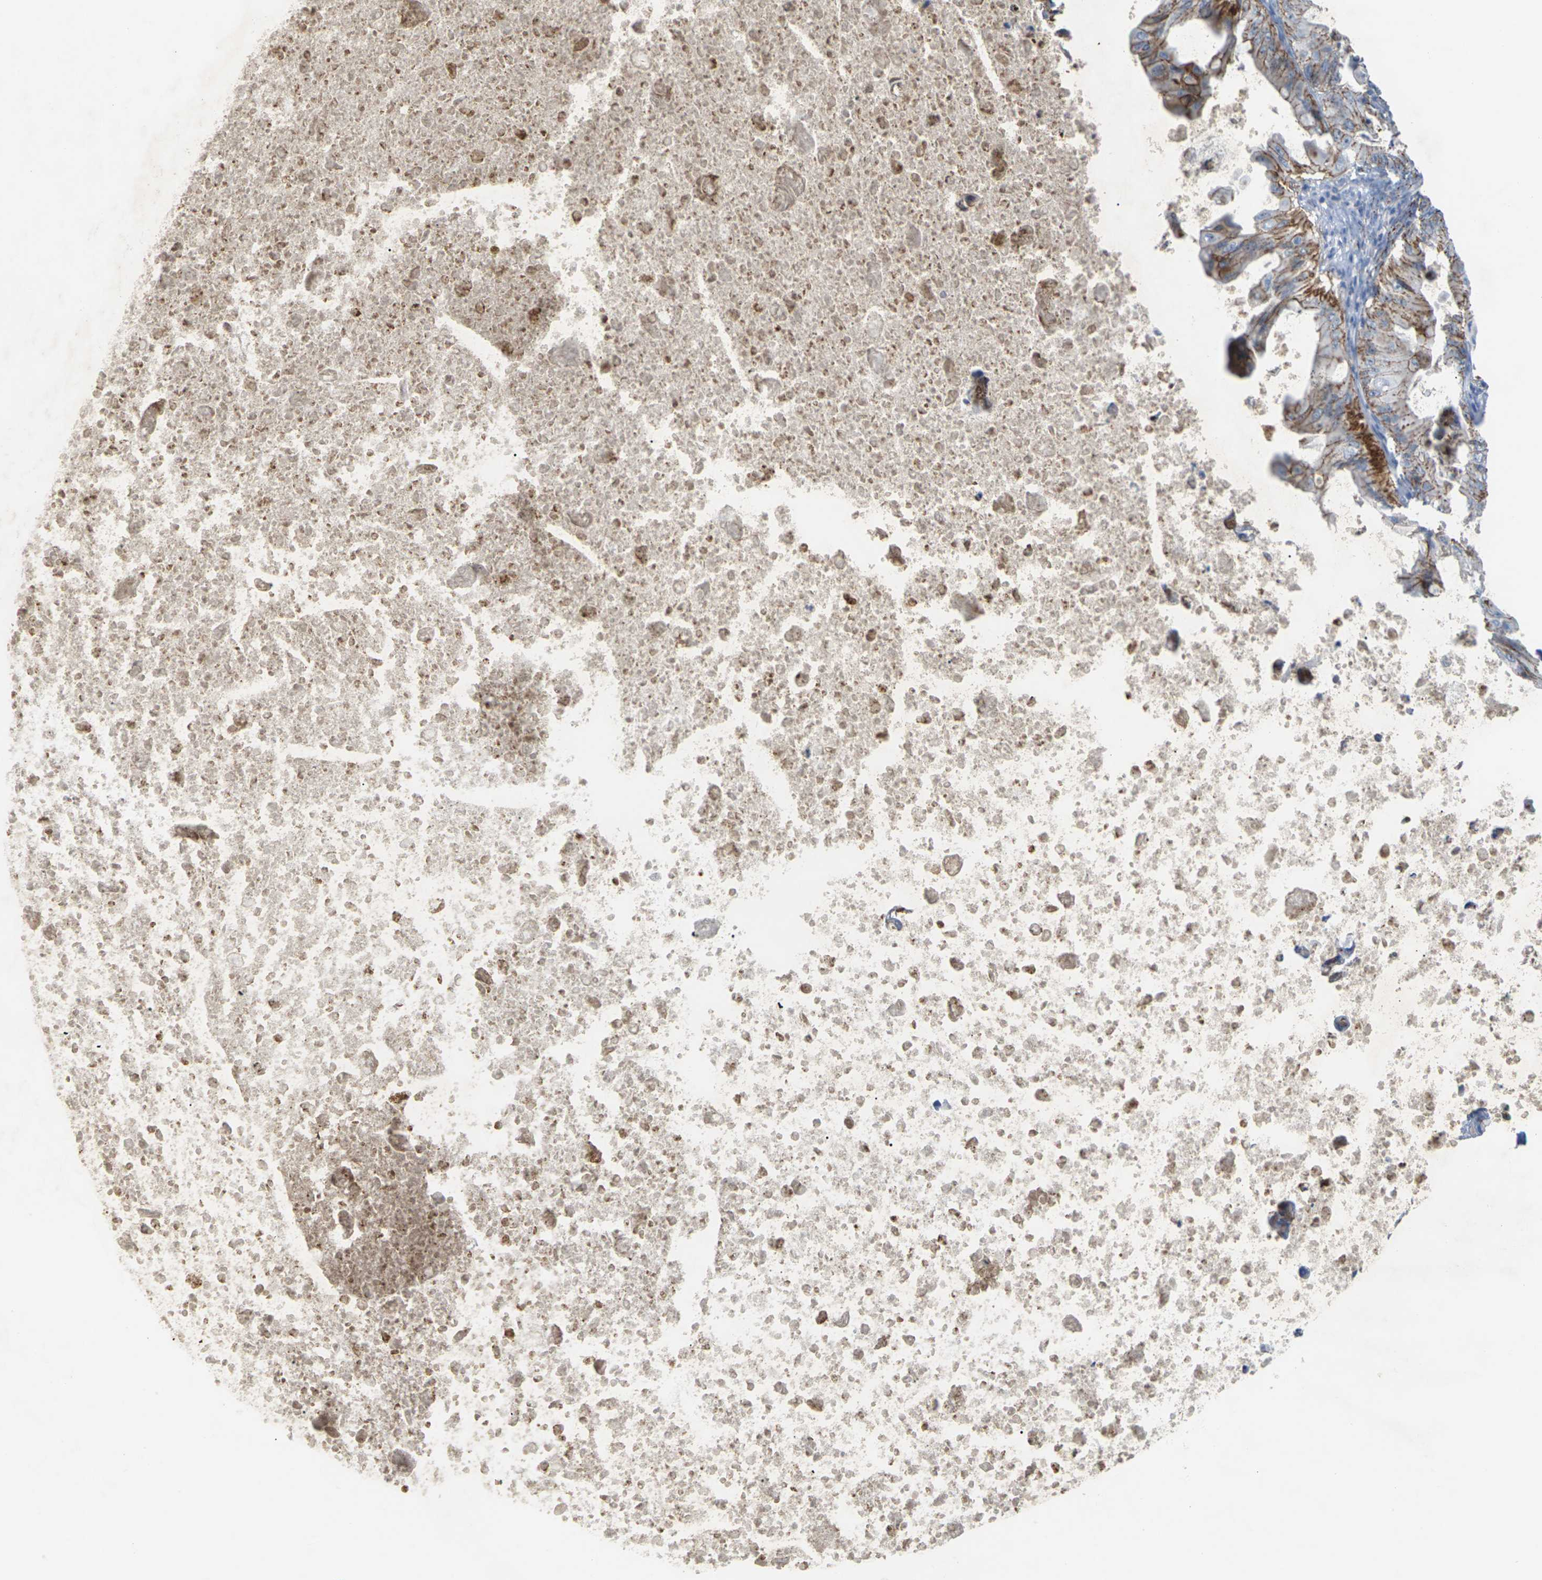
{"staining": {"intensity": "moderate", "quantity": ">75%", "location": "cytoplasmic/membranous"}, "tissue": "ovarian cancer", "cell_type": "Tumor cells", "image_type": "cancer", "snomed": [{"axis": "morphology", "description": "Cystadenocarcinoma, mucinous, NOS"}, {"axis": "topography", "description": "Ovary"}], "caption": "Ovarian cancer was stained to show a protein in brown. There is medium levels of moderate cytoplasmic/membranous positivity in approximately >75% of tumor cells.", "gene": "CLDN3", "patient": {"sex": "female", "age": 37}}